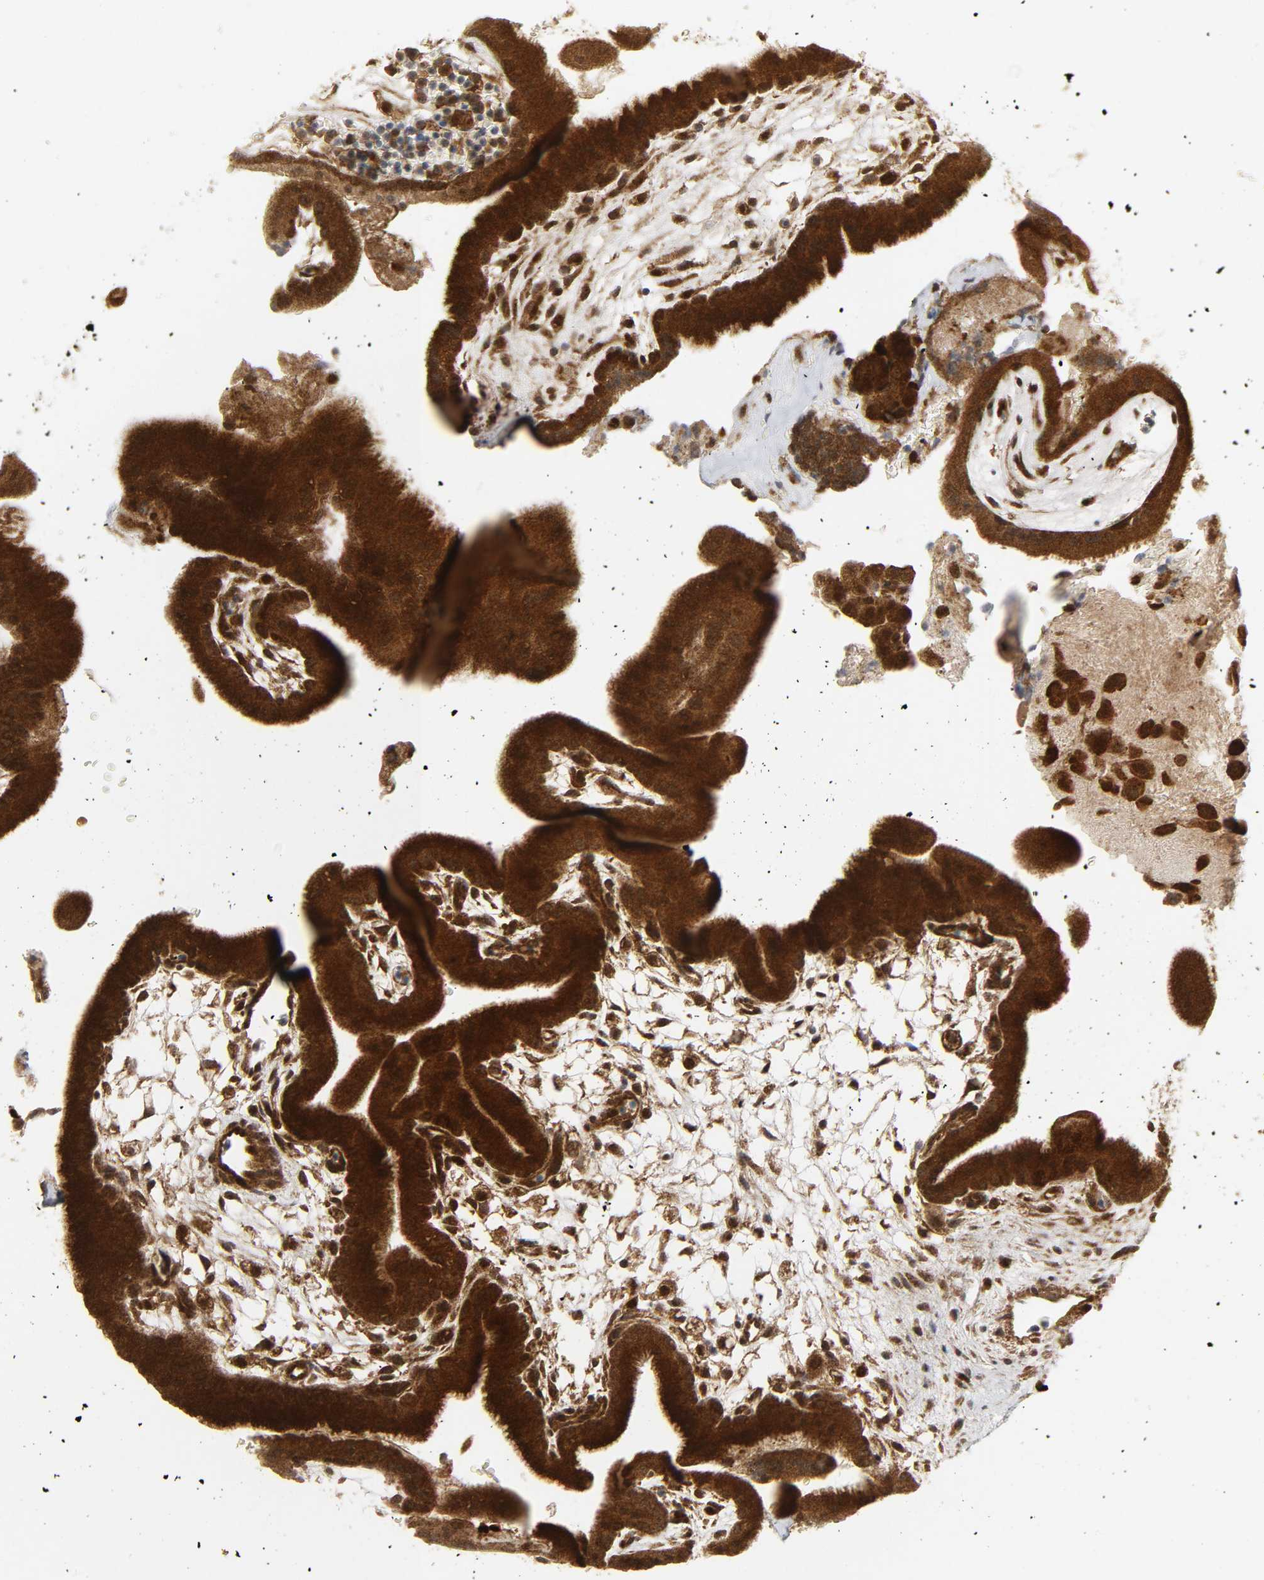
{"staining": {"intensity": "strong", "quantity": ">75%", "location": "cytoplasmic/membranous"}, "tissue": "placenta", "cell_type": "Decidual cells", "image_type": "normal", "snomed": [{"axis": "morphology", "description": "Normal tissue, NOS"}, {"axis": "topography", "description": "Placenta"}], "caption": "Placenta stained for a protein (brown) demonstrates strong cytoplasmic/membranous positive positivity in approximately >75% of decidual cells.", "gene": "CHUK", "patient": {"sex": "female", "age": 19}}